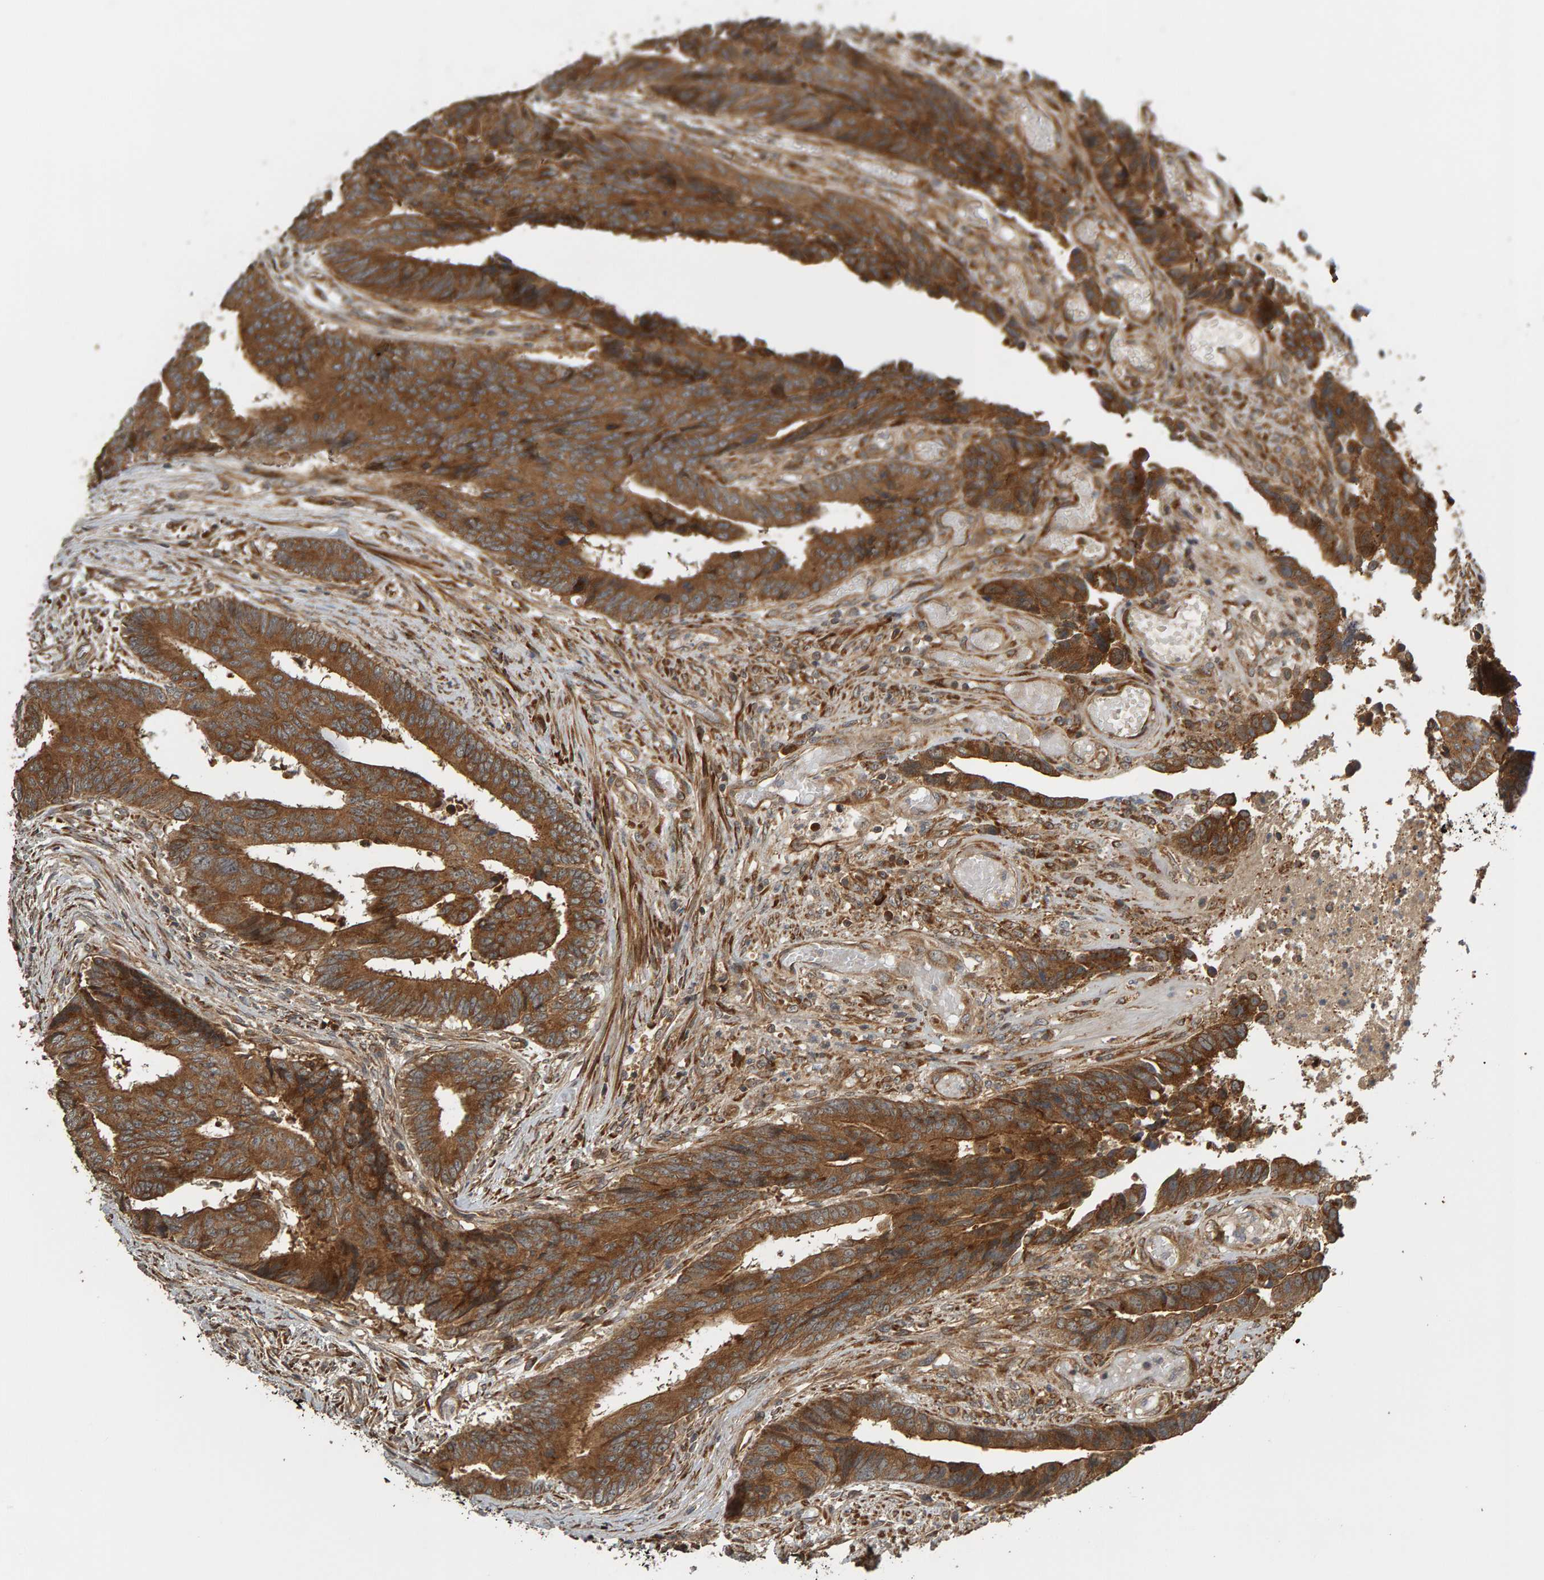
{"staining": {"intensity": "moderate", "quantity": ">75%", "location": "cytoplasmic/membranous"}, "tissue": "colorectal cancer", "cell_type": "Tumor cells", "image_type": "cancer", "snomed": [{"axis": "morphology", "description": "Adenocarcinoma, NOS"}, {"axis": "topography", "description": "Rectum"}], "caption": "An image of human colorectal adenocarcinoma stained for a protein shows moderate cytoplasmic/membranous brown staining in tumor cells. (DAB = brown stain, brightfield microscopy at high magnification).", "gene": "ZFAND1", "patient": {"sex": "male", "age": 84}}